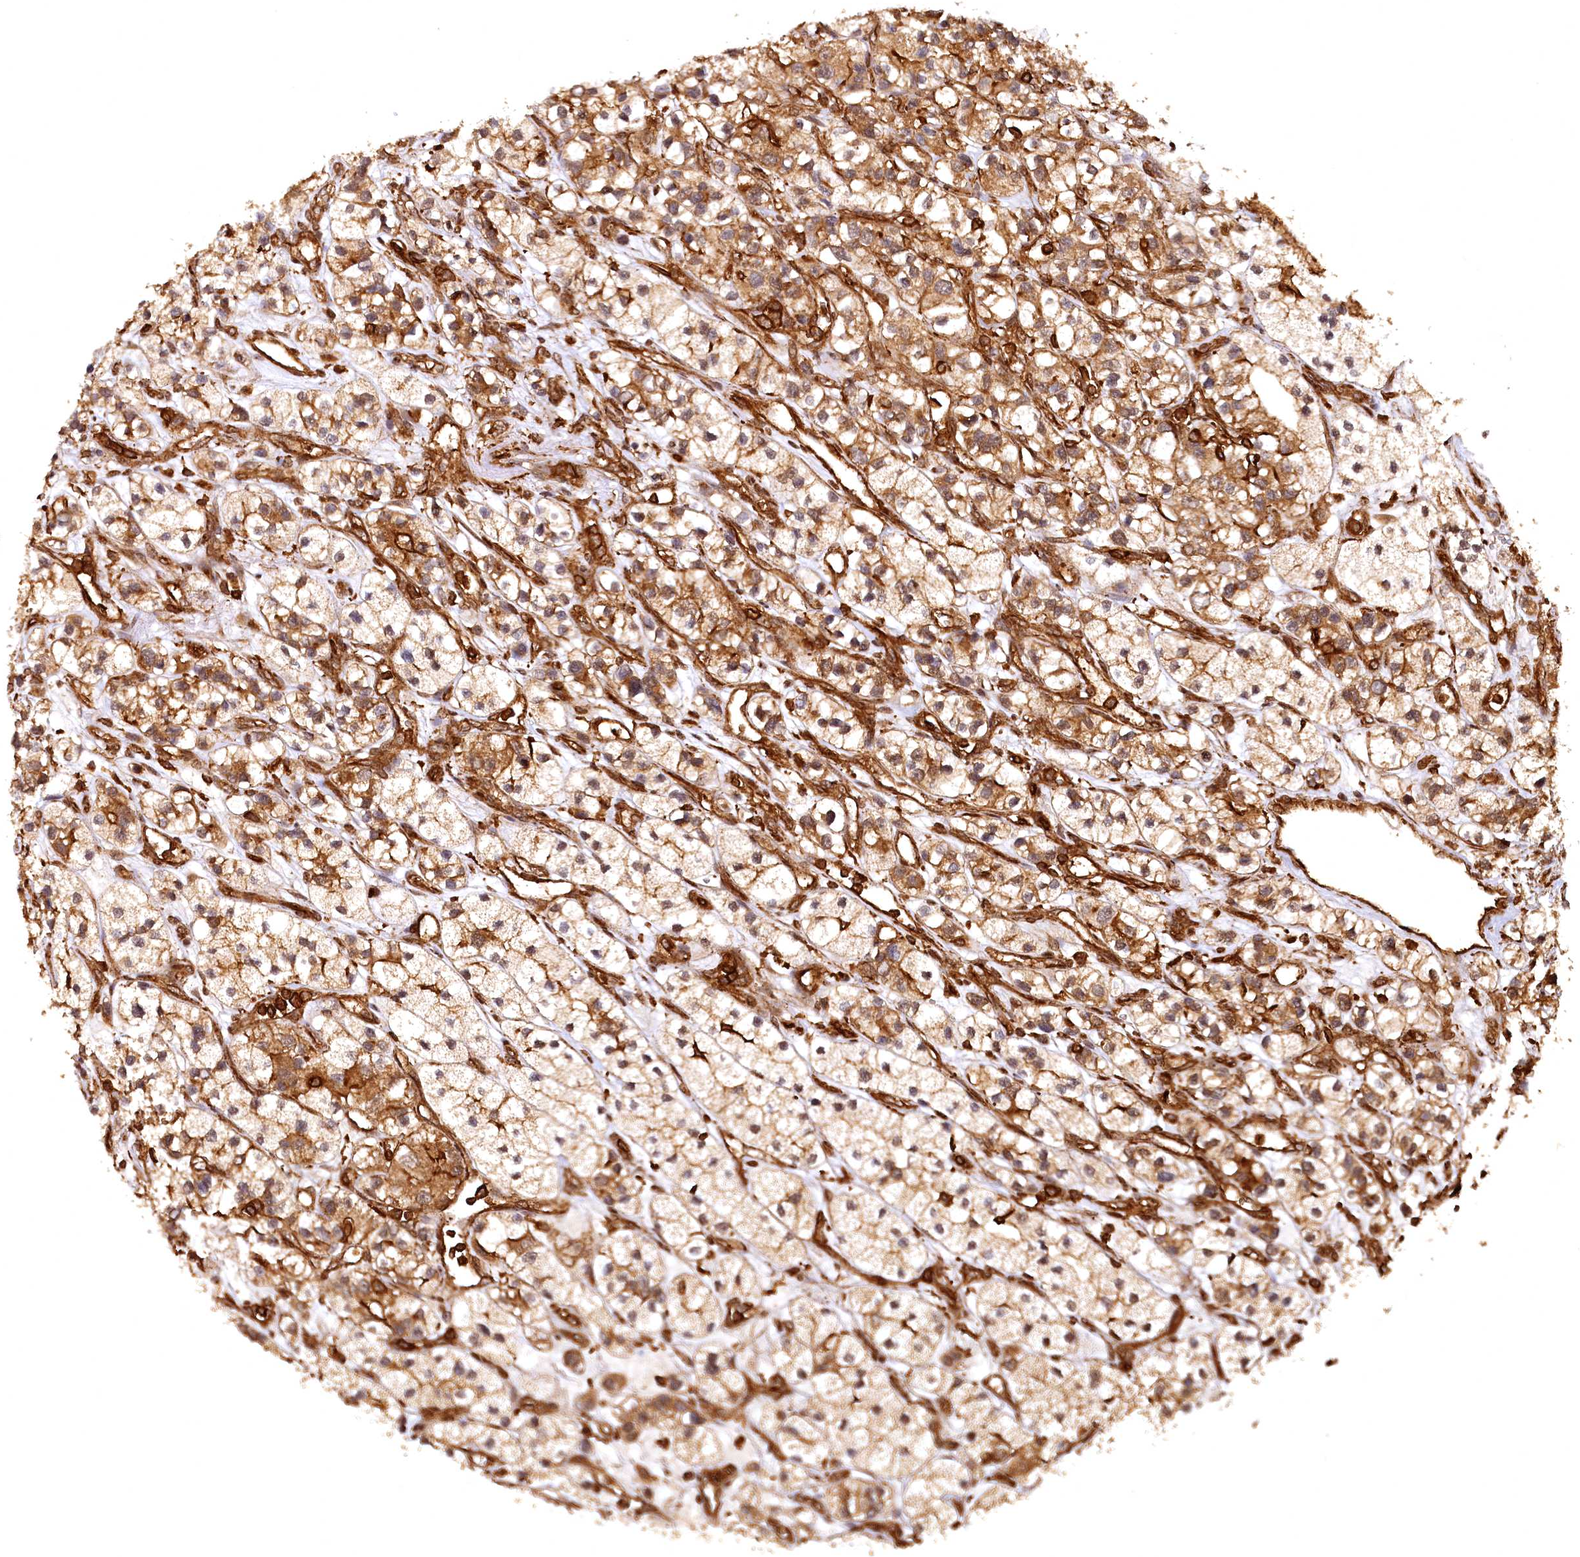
{"staining": {"intensity": "moderate", "quantity": "25%-75%", "location": "cytoplasmic/membranous"}, "tissue": "renal cancer", "cell_type": "Tumor cells", "image_type": "cancer", "snomed": [{"axis": "morphology", "description": "Adenocarcinoma, NOS"}, {"axis": "topography", "description": "Kidney"}], "caption": "This image exhibits immunohistochemistry staining of human renal cancer, with medium moderate cytoplasmic/membranous positivity in approximately 25%-75% of tumor cells.", "gene": "STUB1", "patient": {"sex": "female", "age": 57}}